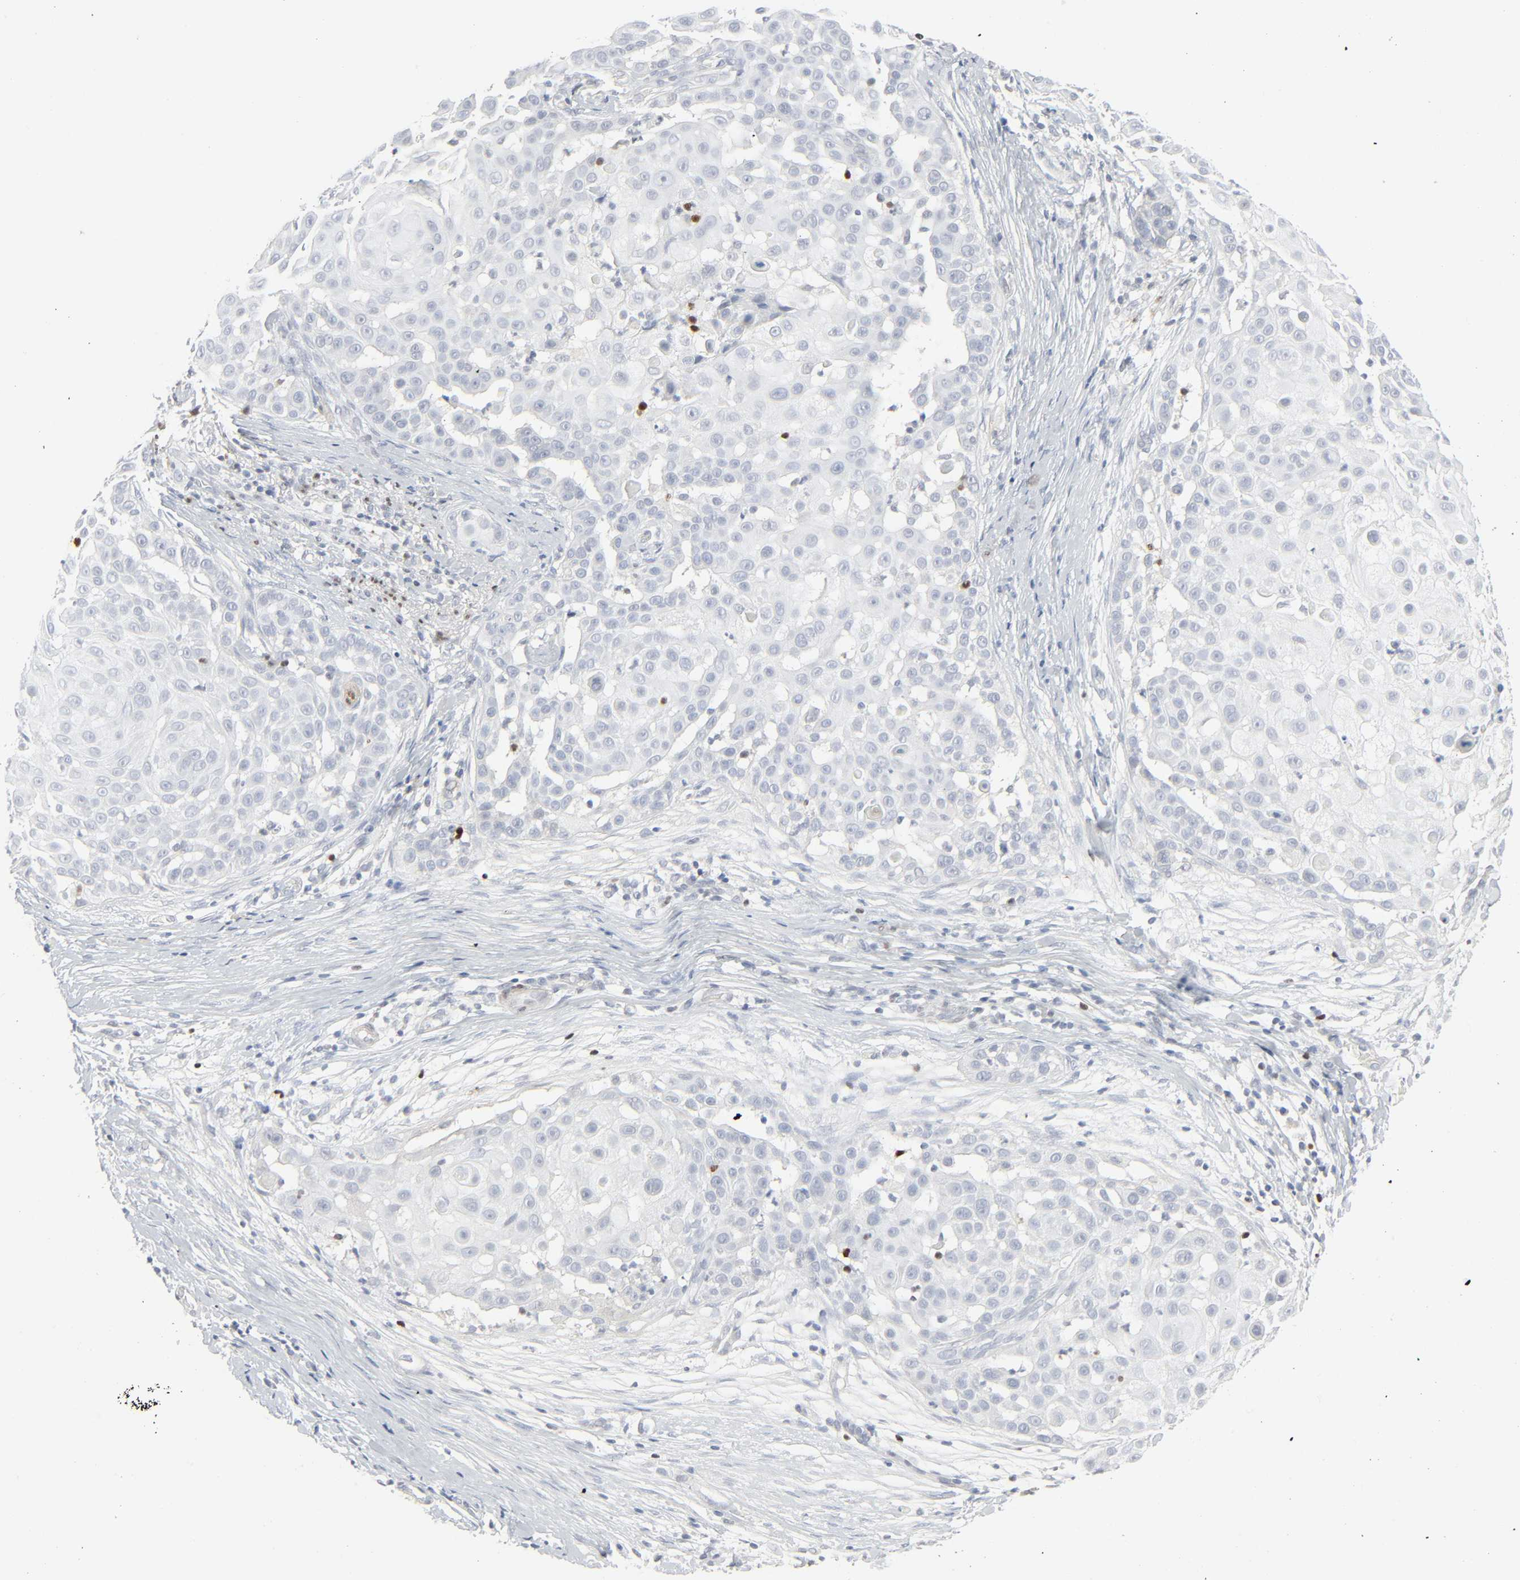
{"staining": {"intensity": "negative", "quantity": "none", "location": "none"}, "tissue": "skin cancer", "cell_type": "Tumor cells", "image_type": "cancer", "snomed": [{"axis": "morphology", "description": "Squamous cell carcinoma, NOS"}, {"axis": "topography", "description": "Skin"}], "caption": "High magnification brightfield microscopy of skin squamous cell carcinoma stained with DAB (3,3'-diaminobenzidine) (brown) and counterstained with hematoxylin (blue): tumor cells show no significant expression.", "gene": "ZBTB16", "patient": {"sex": "female", "age": 57}}